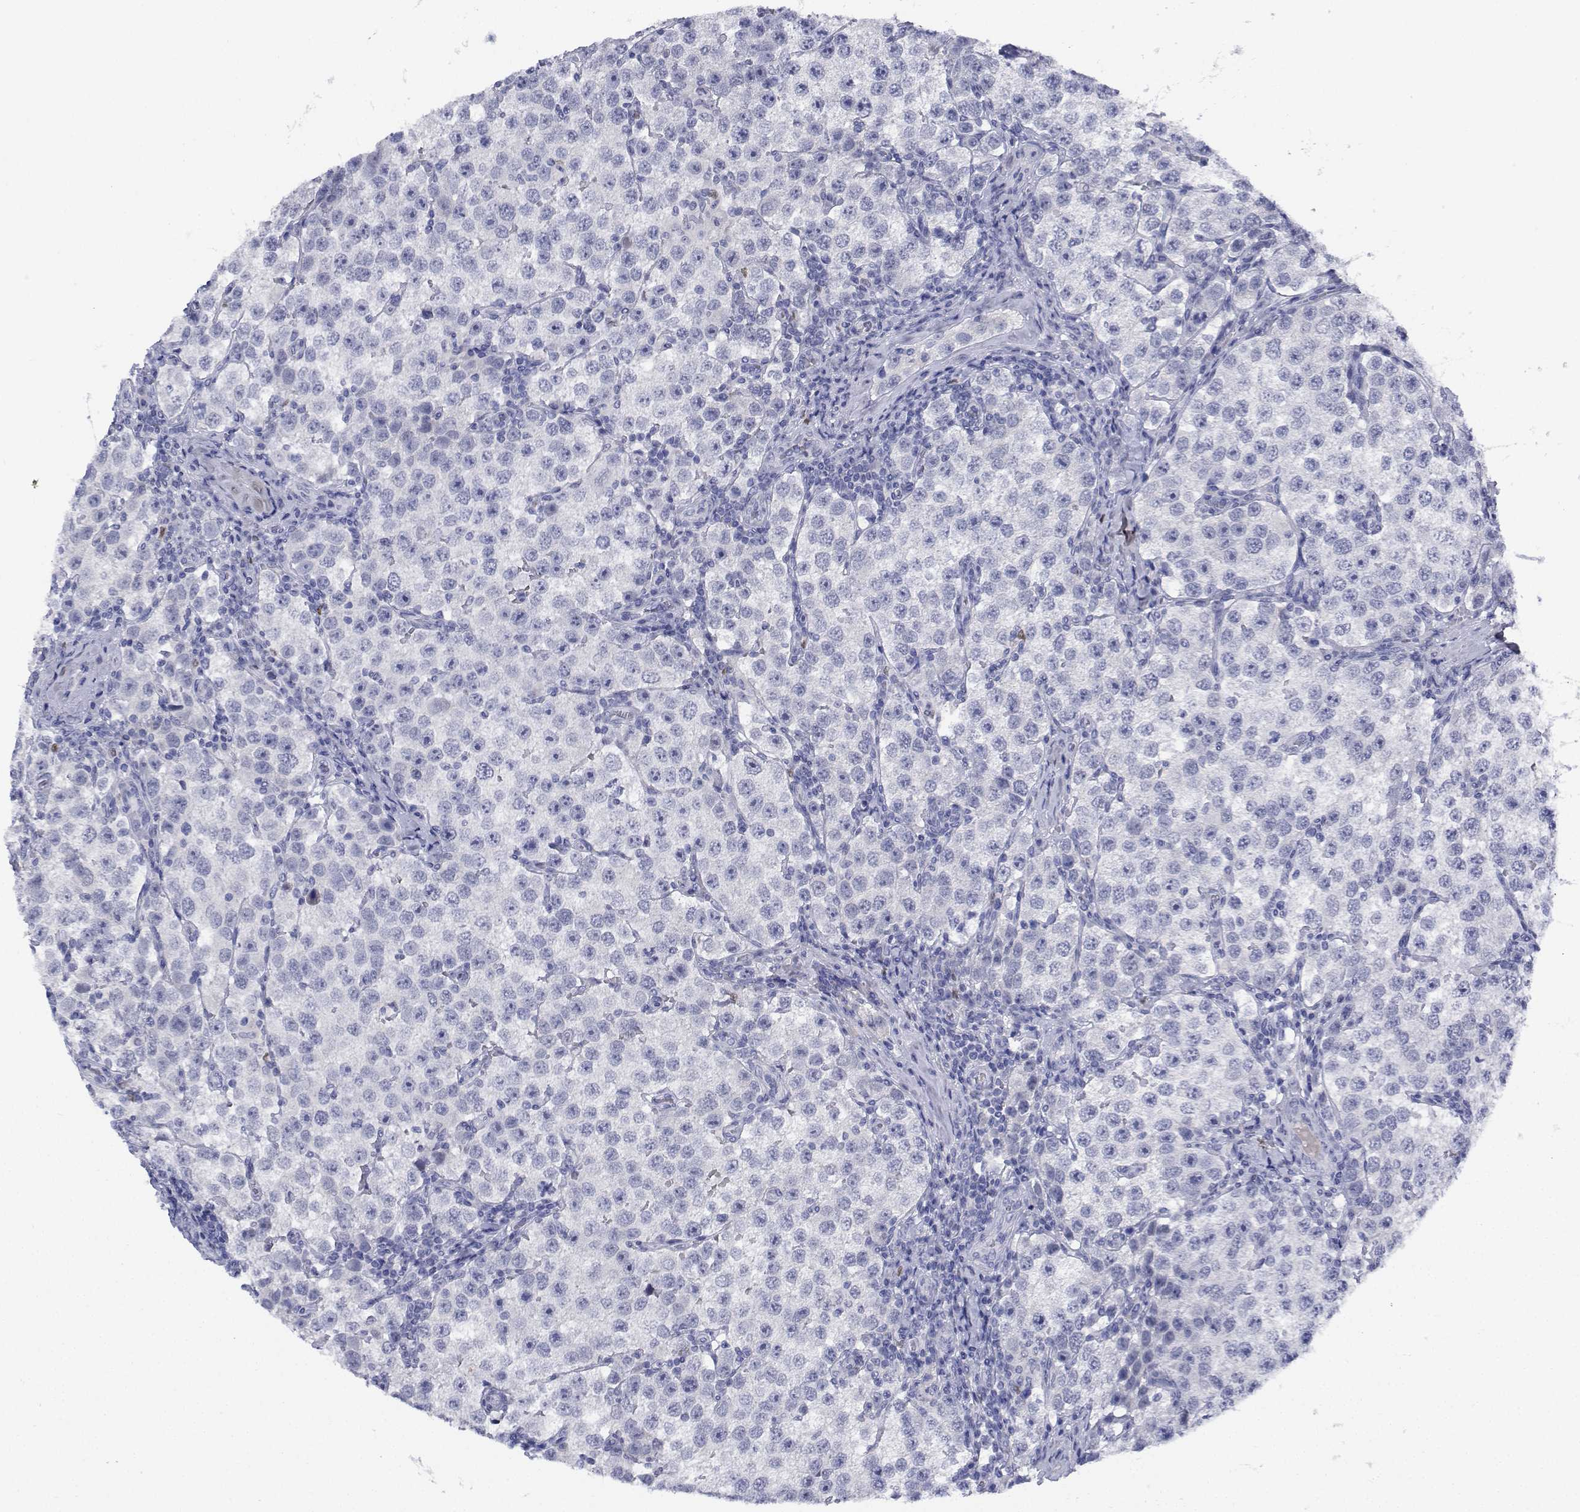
{"staining": {"intensity": "negative", "quantity": "none", "location": "none"}, "tissue": "testis cancer", "cell_type": "Tumor cells", "image_type": "cancer", "snomed": [{"axis": "morphology", "description": "Seminoma, NOS"}, {"axis": "topography", "description": "Testis"}], "caption": "Human testis cancer stained for a protein using immunohistochemistry shows no positivity in tumor cells.", "gene": "PLXNA4", "patient": {"sex": "male", "age": 37}}